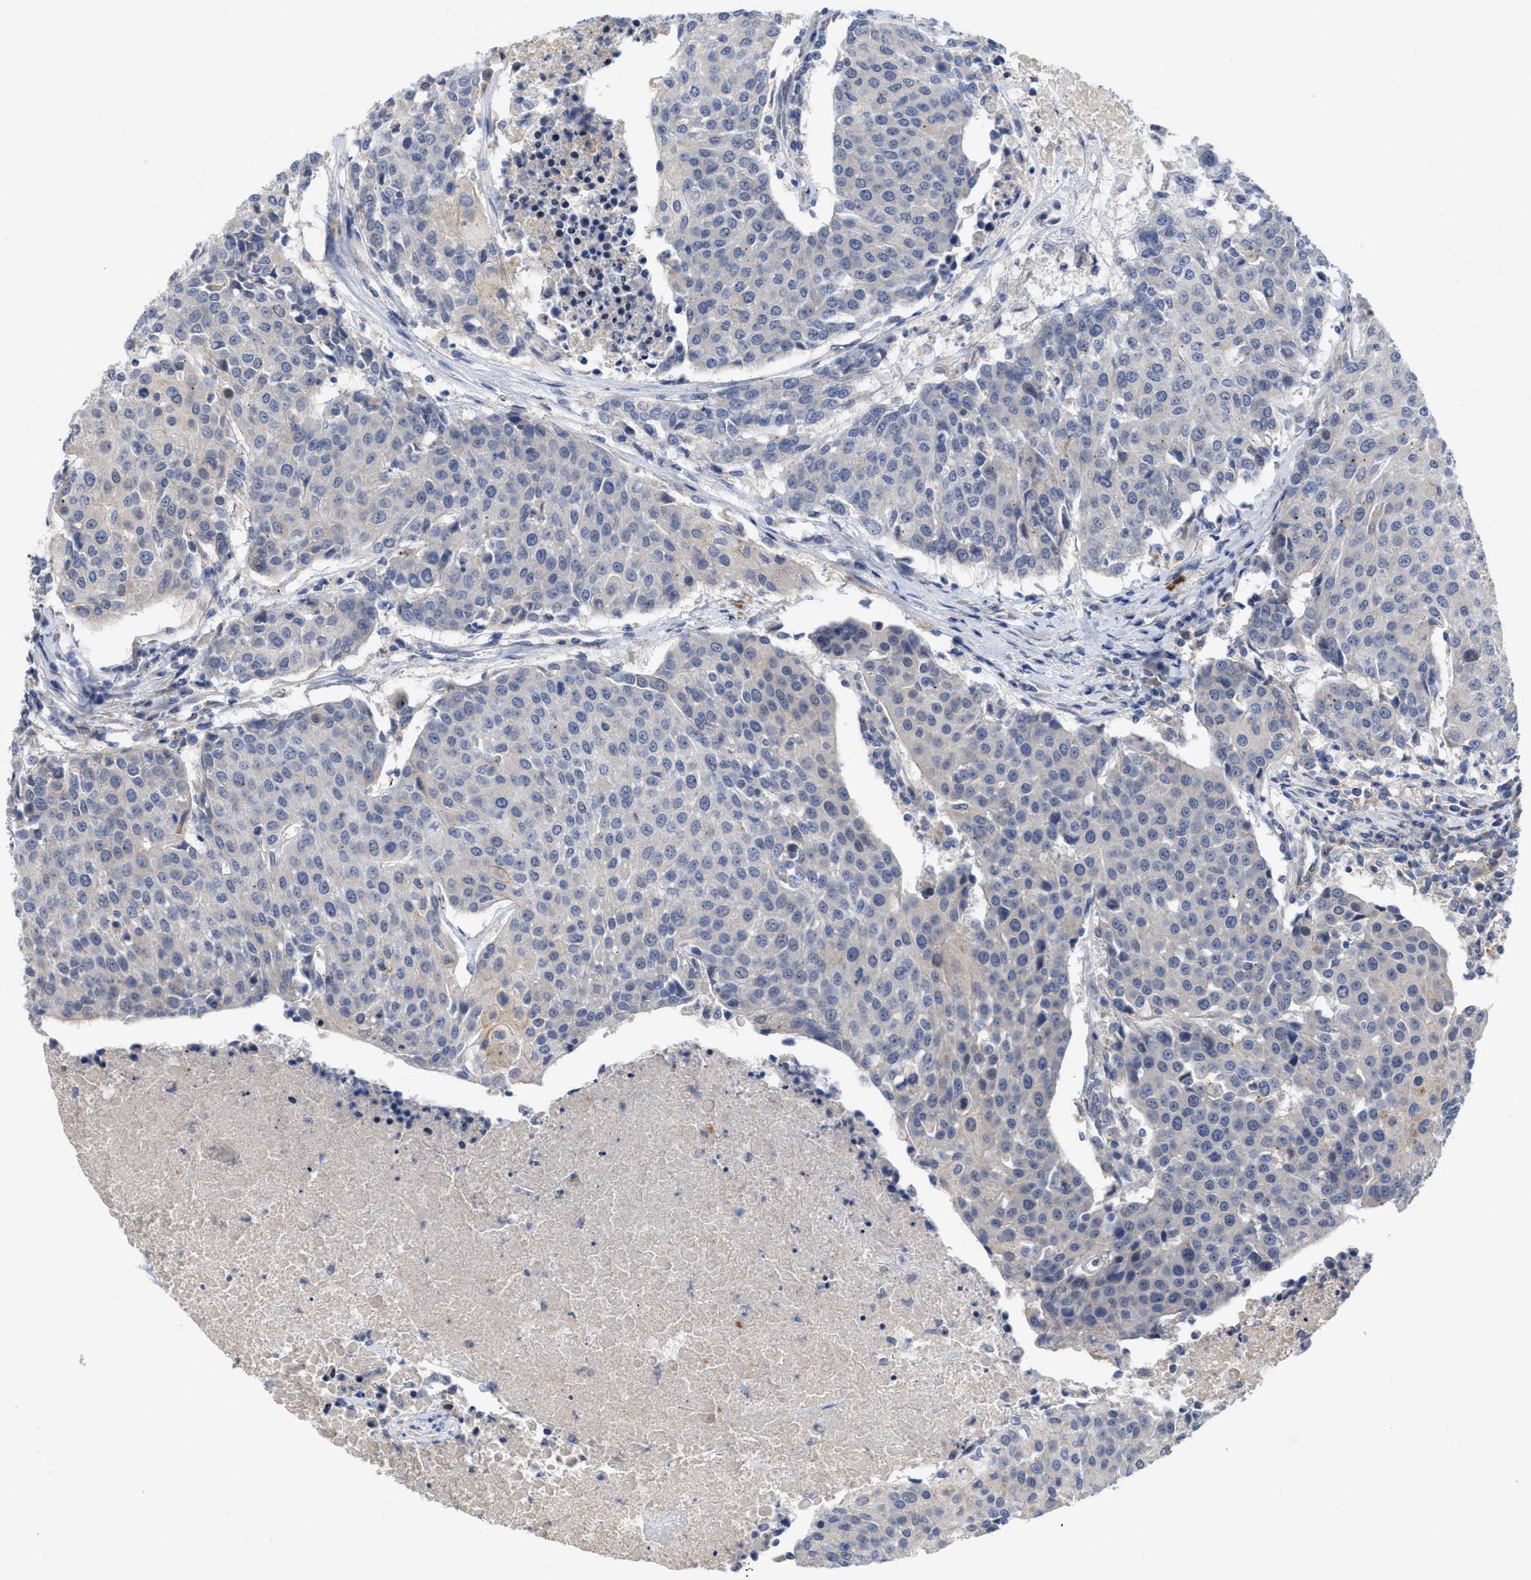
{"staining": {"intensity": "negative", "quantity": "none", "location": "none"}, "tissue": "urothelial cancer", "cell_type": "Tumor cells", "image_type": "cancer", "snomed": [{"axis": "morphology", "description": "Urothelial carcinoma, High grade"}, {"axis": "topography", "description": "Urinary bladder"}], "caption": "This is an IHC image of urothelial cancer. There is no expression in tumor cells.", "gene": "ARHGEF26", "patient": {"sex": "female", "age": 85}}